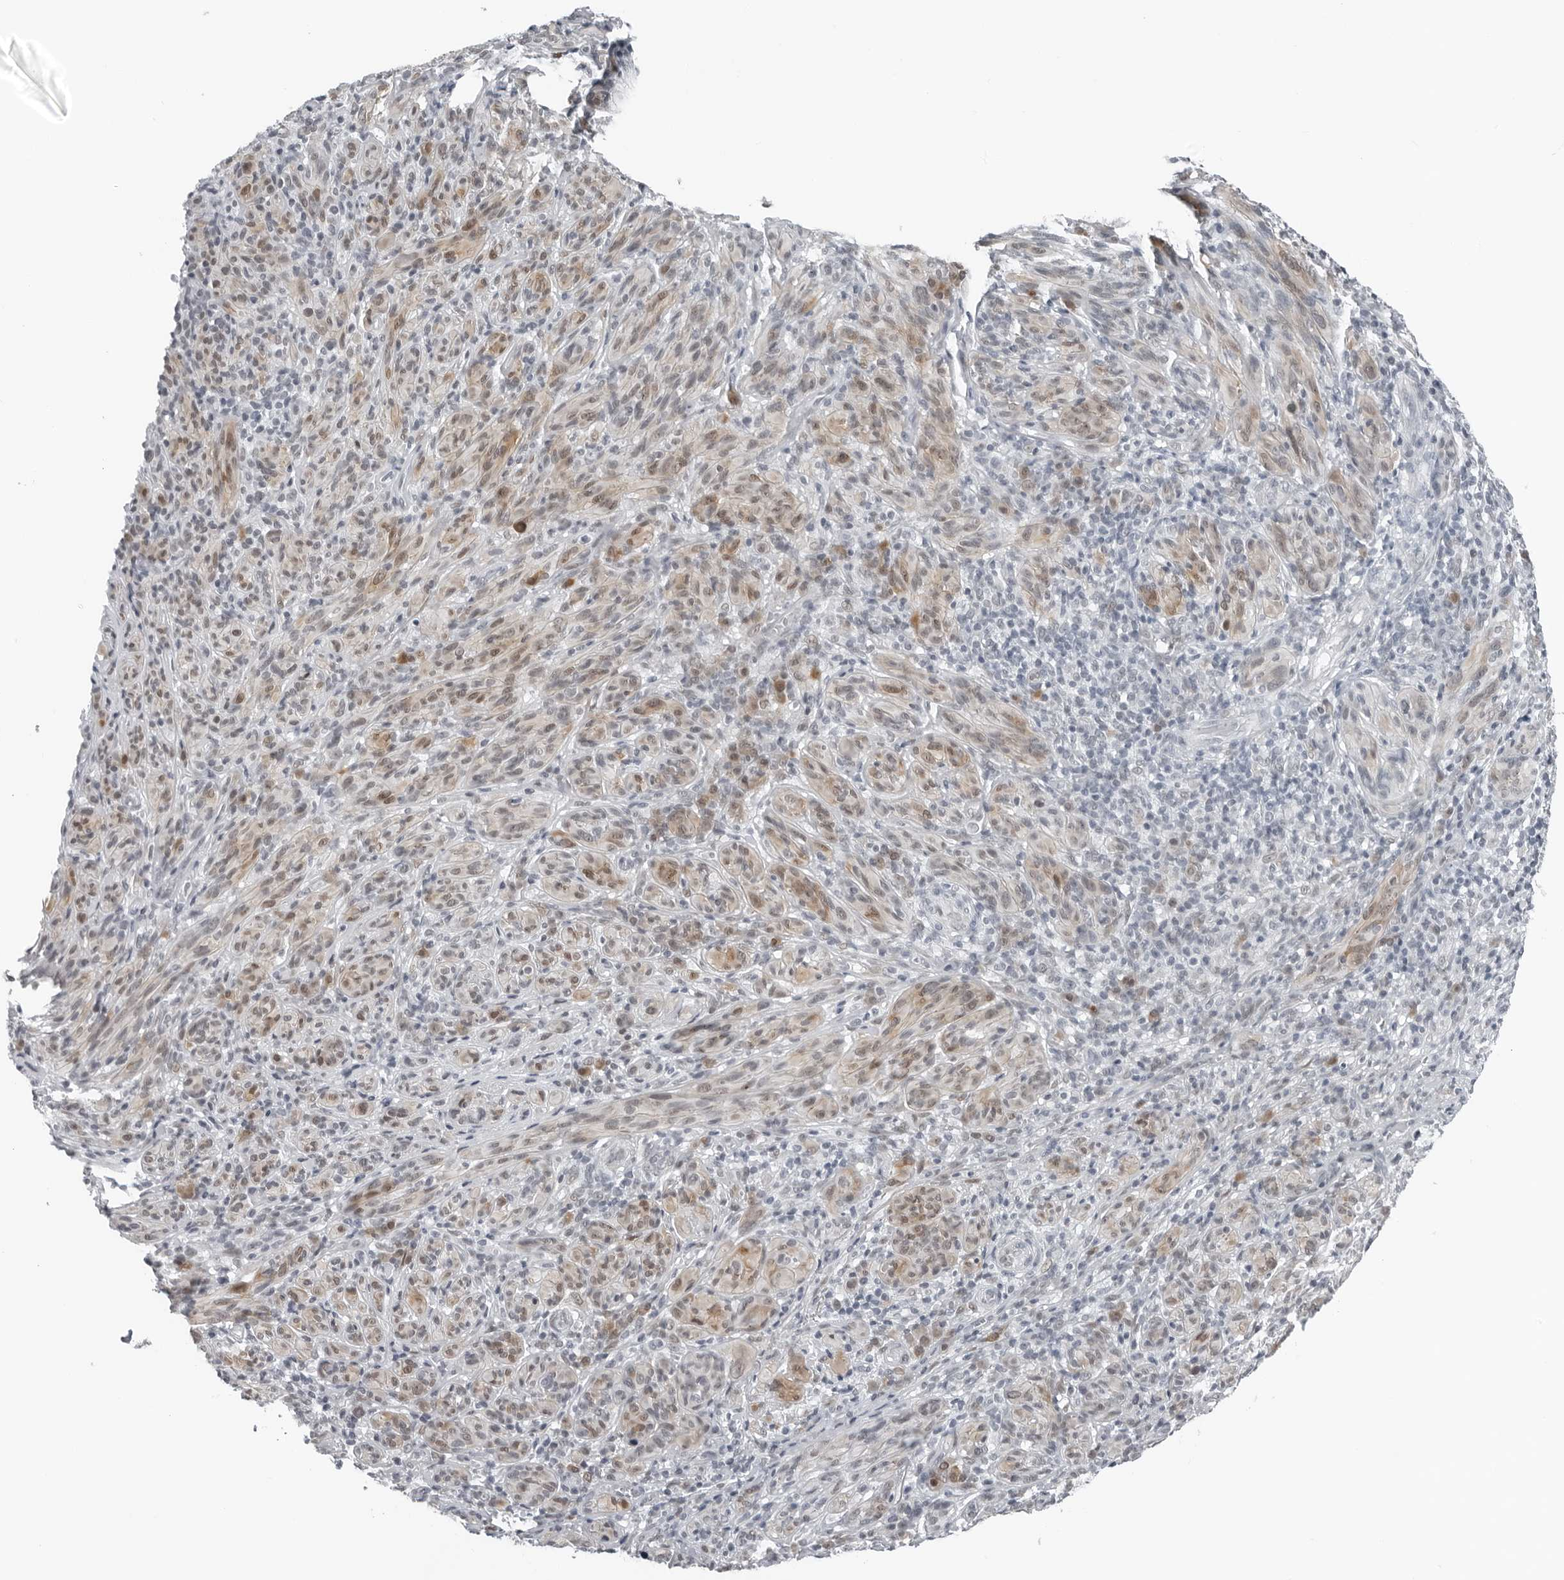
{"staining": {"intensity": "moderate", "quantity": "25%-75%", "location": "nuclear"}, "tissue": "melanoma", "cell_type": "Tumor cells", "image_type": "cancer", "snomed": [{"axis": "morphology", "description": "Malignant melanoma, NOS"}, {"axis": "topography", "description": "Skin of head"}], "caption": "Brown immunohistochemical staining in human malignant melanoma exhibits moderate nuclear staining in approximately 25%-75% of tumor cells.", "gene": "PPP1R42", "patient": {"sex": "male", "age": 96}}